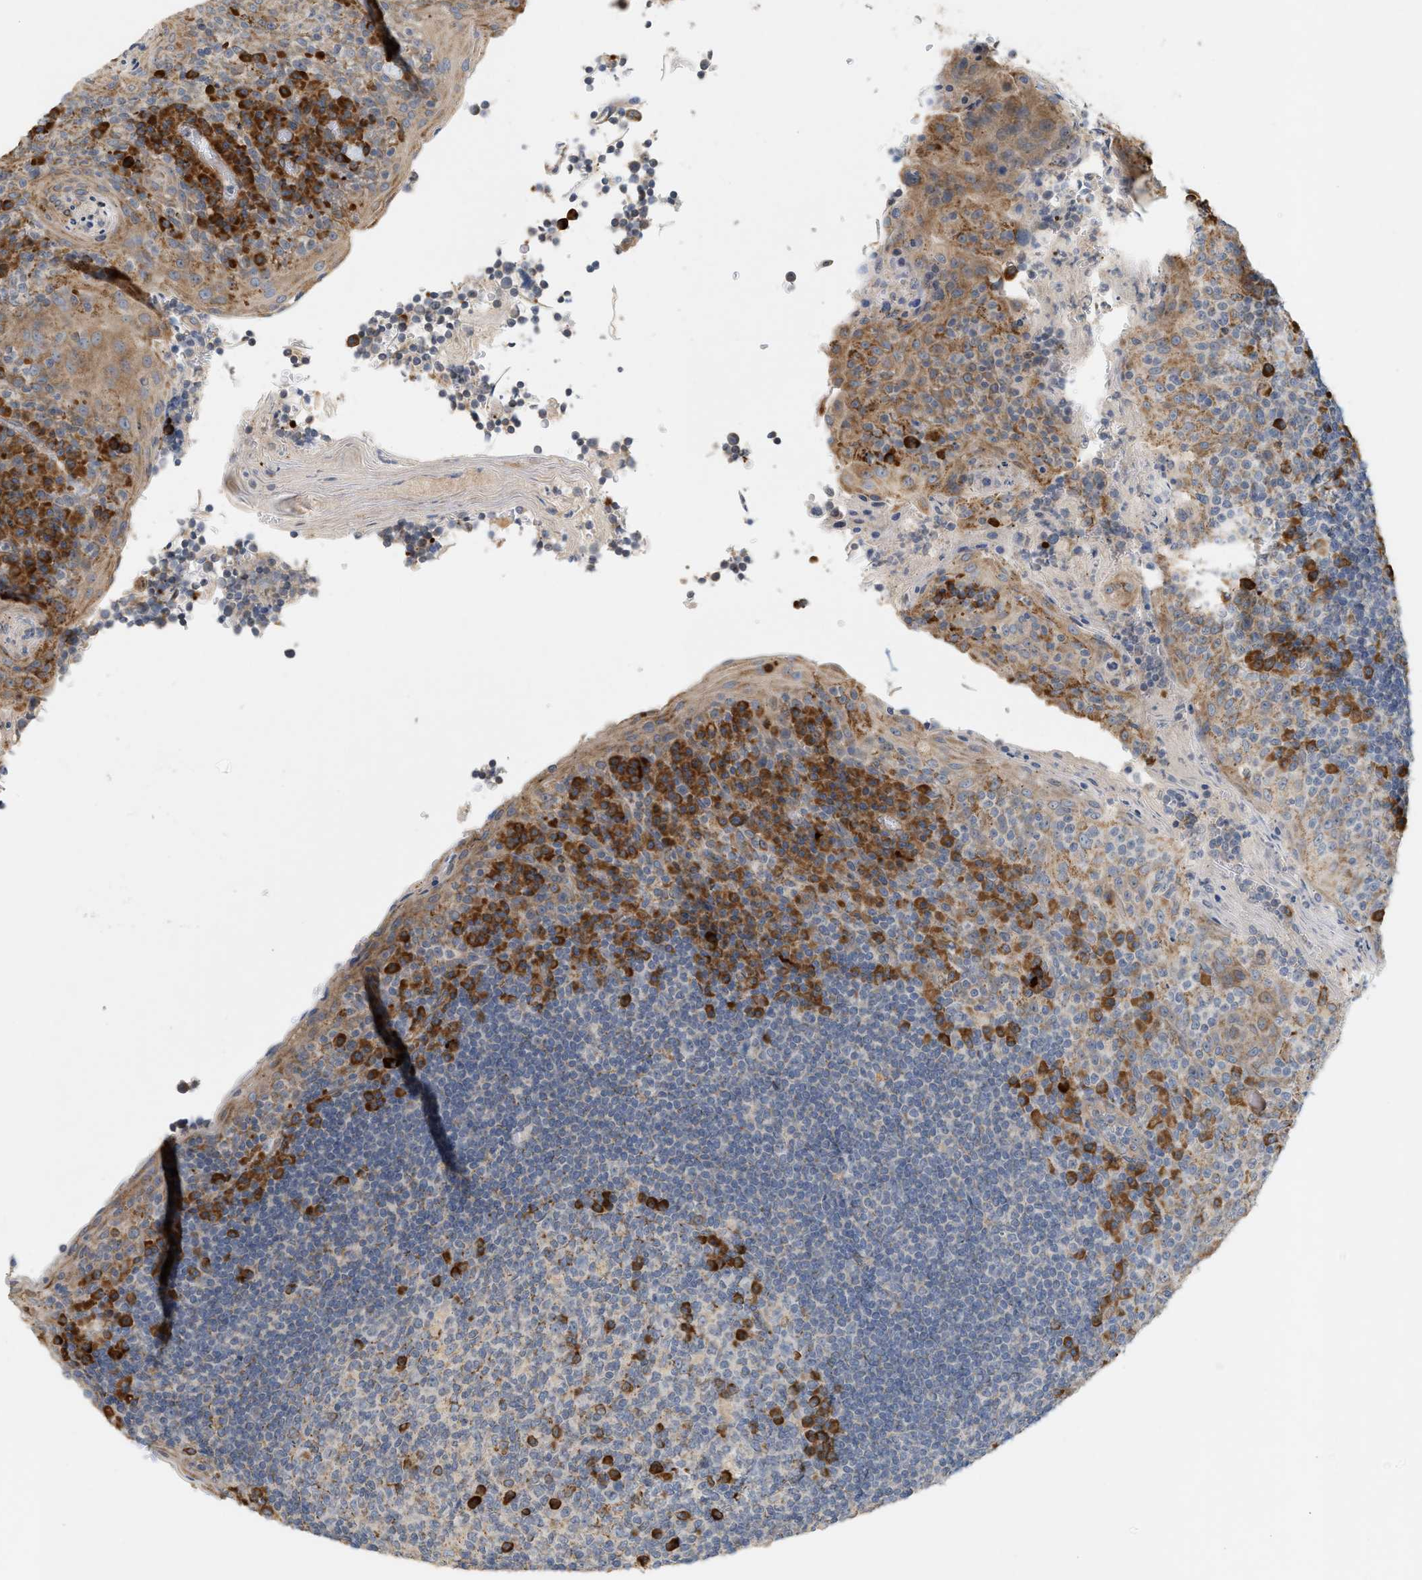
{"staining": {"intensity": "strong", "quantity": "<25%", "location": "cytoplasmic/membranous"}, "tissue": "tonsil", "cell_type": "Germinal center cells", "image_type": "normal", "snomed": [{"axis": "morphology", "description": "Normal tissue, NOS"}, {"axis": "topography", "description": "Tonsil"}], "caption": "DAB (3,3'-diaminobenzidine) immunohistochemical staining of unremarkable human tonsil demonstrates strong cytoplasmic/membranous protein expression in approximately <25% of germinal center cells.", "gene": "SVOP", "patient": {"sex": "male", "age": 17}}